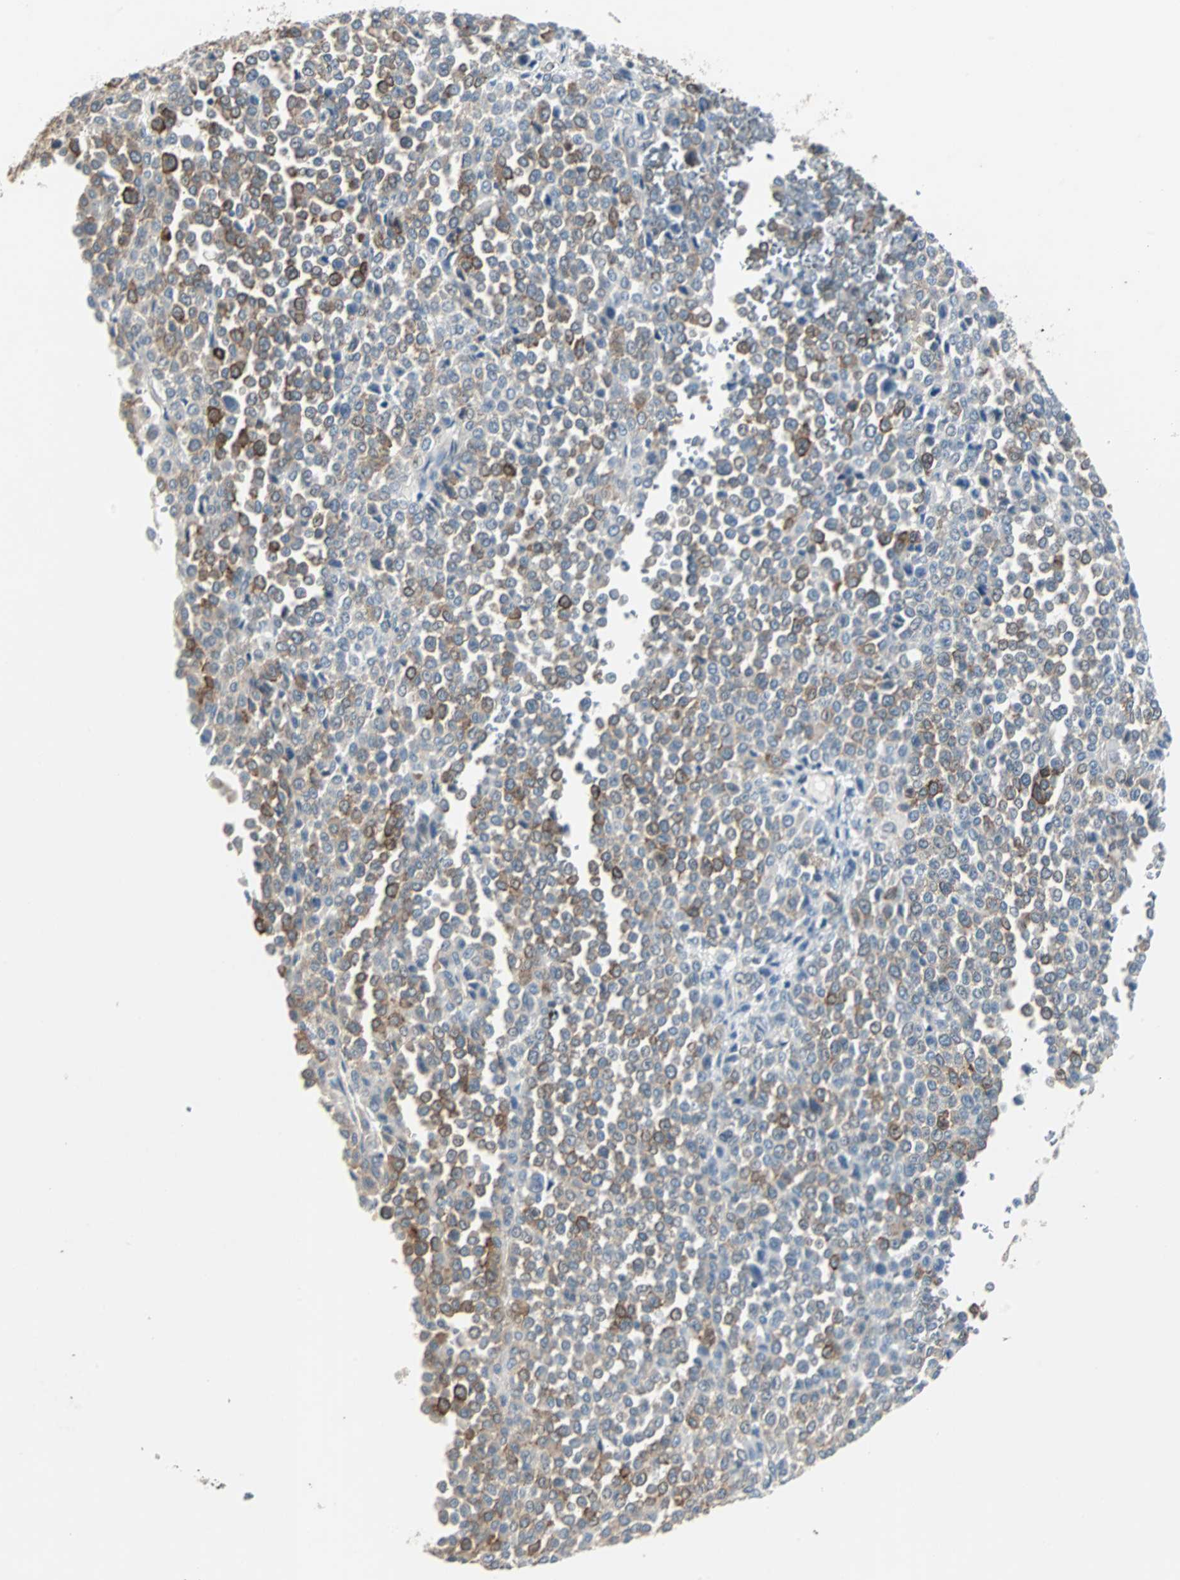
{"staining": {"intensity": "moderate", "quantity": "25%-75%", "location": "cytoplasmic/membranous"}, "tissue": "melanoma", "cell_type": "Tumor cells", "image_type": "cancer", "snomed": [{"axis": "morphology", "description": "Malignant melanoma, Metastatic site"}, {"axis": "topography", "description": "Pancreas"}], "caption": "Malignant melanoma (metastatic site) stained for a protein displays moderate cytoplasmic/membranous positivity in tumor cells.", "gene": "CMC2", "patient": {"sex": "female", "age": 30}}